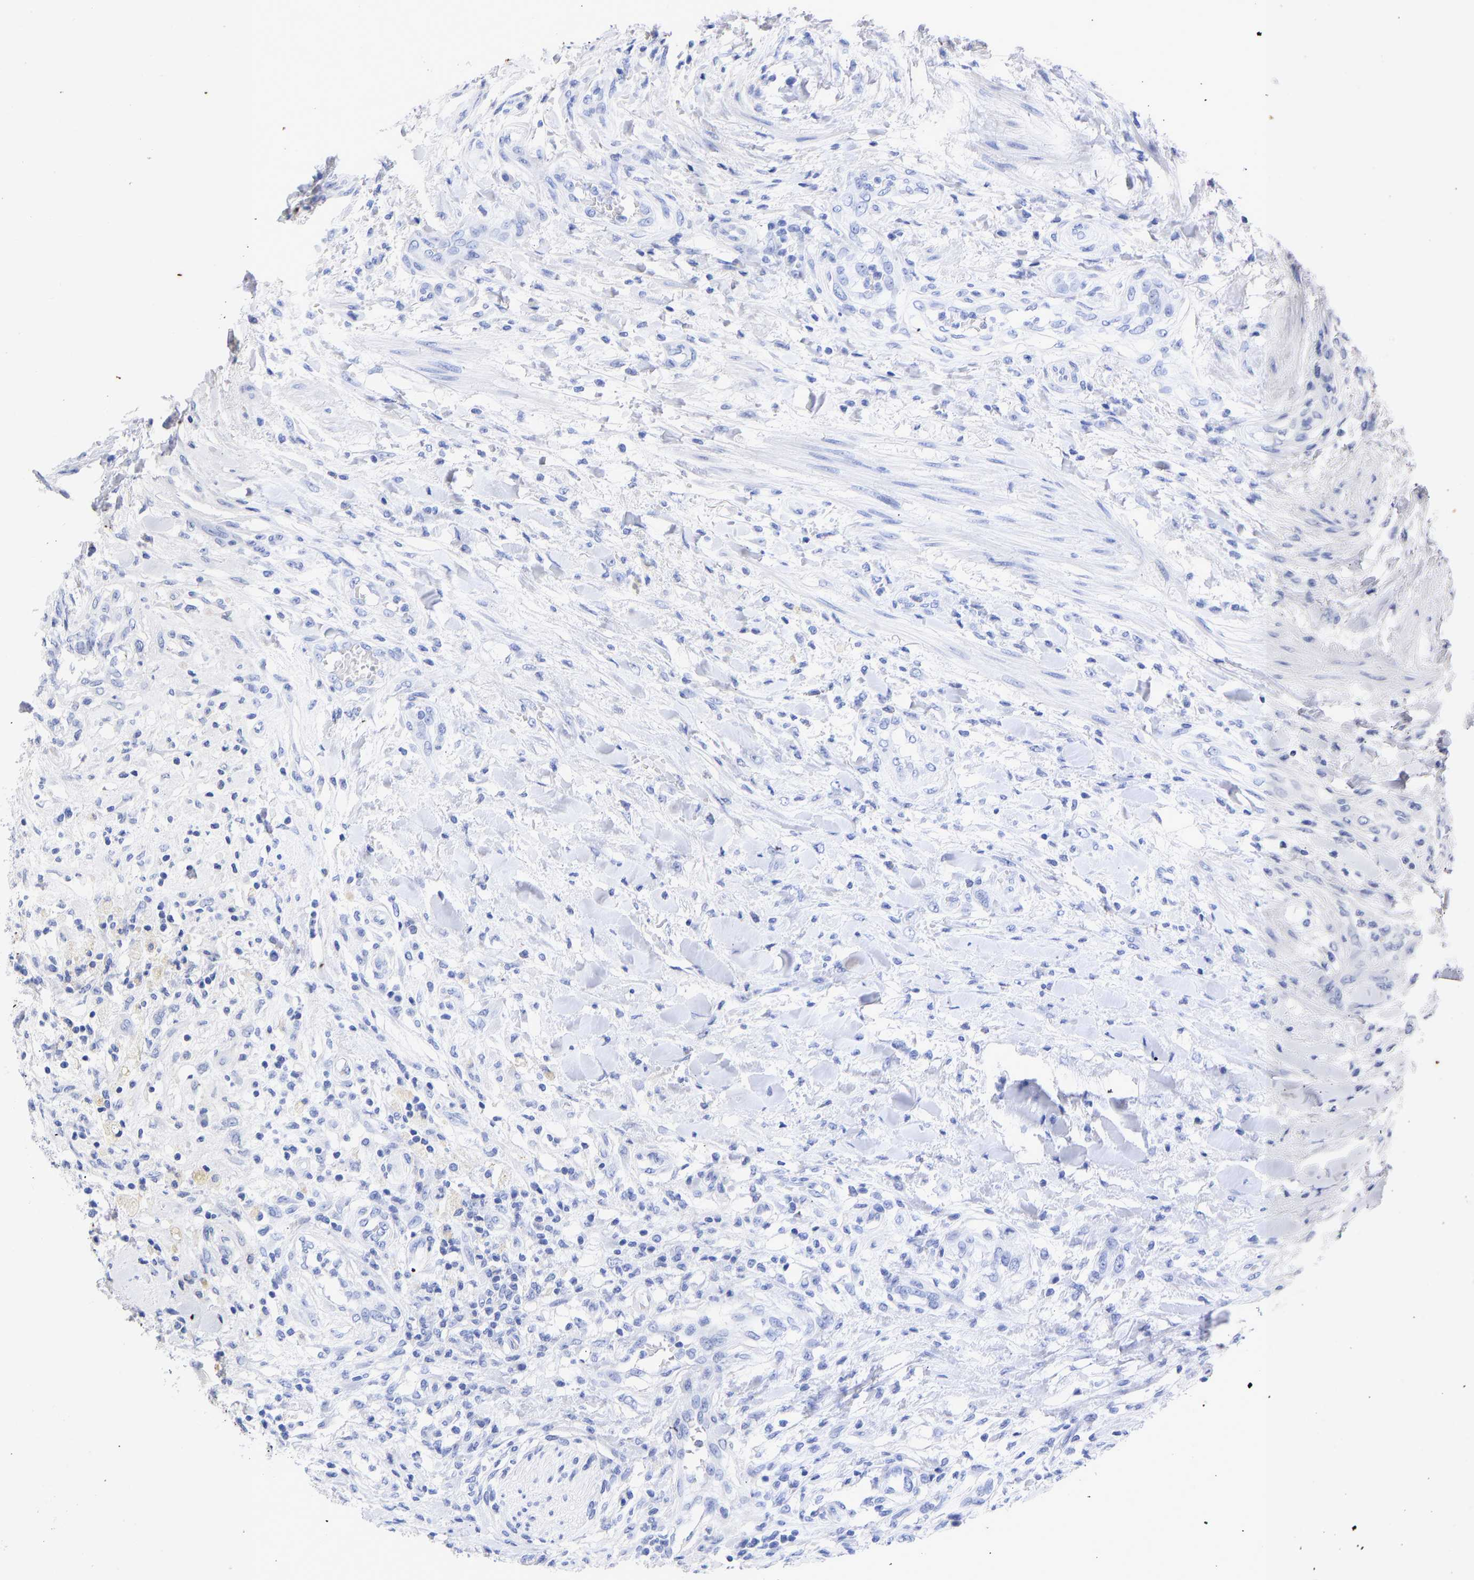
{"staining": {"intensity": "negative", "quantity": "none", "location": "none"}, "tissue": "testis cancer", "cell_type": "Tumor cells", "image_type": "cancer", "snomed": [{"axis": "morphology", "description": "Seminoma, NOS"}, {"axis": "topography", "description": "Testis"}], "caption": "This is an immunohistochemistry (IHC) image of human testis seminoma. There is no staining in tumor cells.", "gene": "KRT1", "patient": {"sex": "male", "age": 59}}